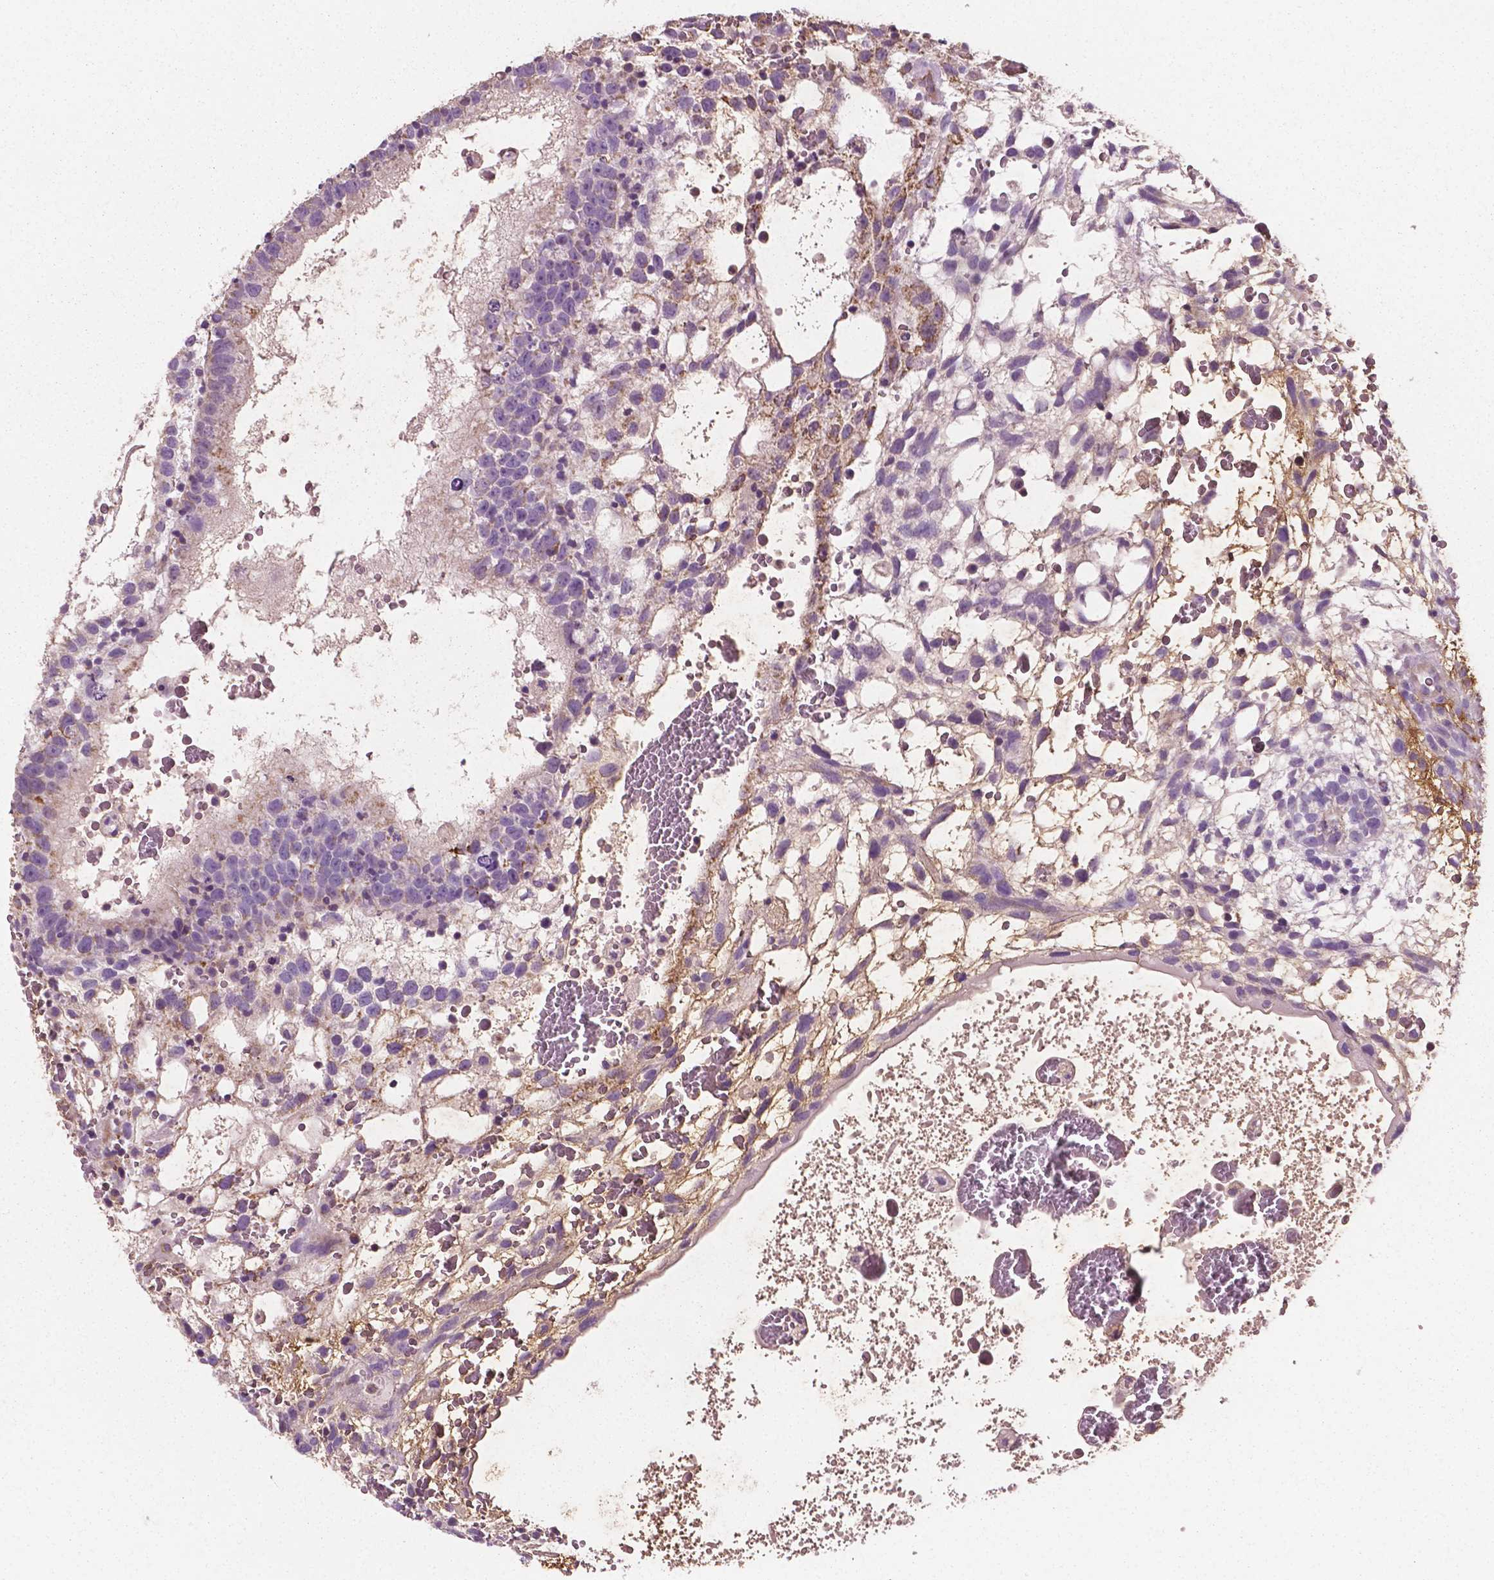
{"staining": {"intensity": "negative", "quantity": "none", "location": "none"}, "tissue": "testis cancer", "cell_type": "Tumor cells", "image_type": "cancer", "snomed": [{"axis": "morphology", "description": "Normal tissue, NOS"}, {"axis": "morphology", "description": "Carcinoma, Embryonal, NOS"}, {"axis": "topography", "description": "Testis"}], "caption": "High magnification brightfield microscopy of testis cancer (embryonal carcinoma) stained with DAB (brown) and counterstained with hematoxylin (blue): tumor cells show no significant positivity.", "gene": "PTX3", "patient": {"sex": "male", "age": 32}}